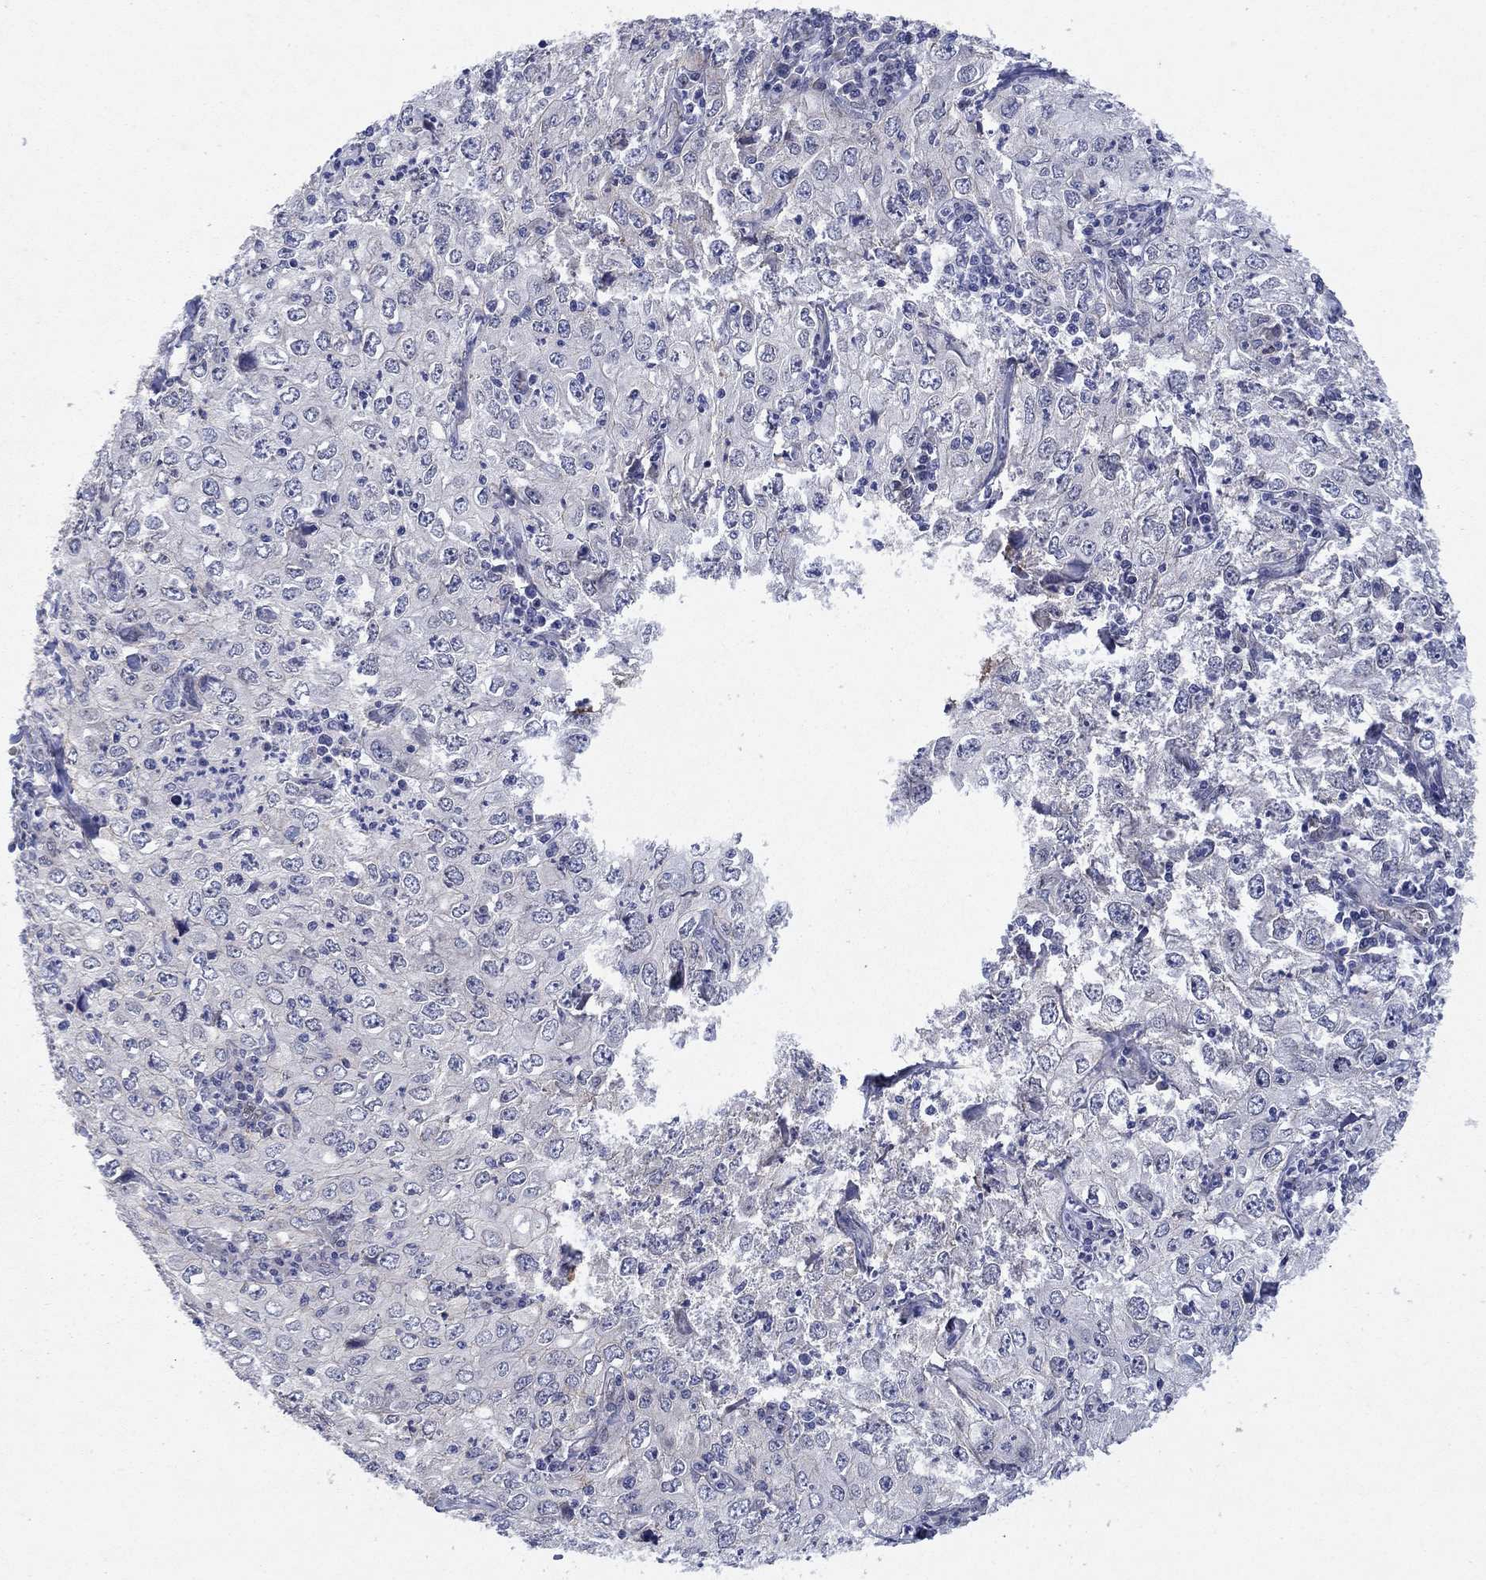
{"staining": {"intensity": "negative", "quantity": "none", "location": "none"}, "tissue": "cervical cancer", "cell_type": "Tumor cells", "image_type": "cancer", "snomed": [{"axis": "morphology", "description": "Squamous cell carcinoma, NOS"}, {"axis": "topography", "description": "Cervix"}], "caption": "A high-resolution histopathology image shows immunohistochemistry staining of cervical squamous cell carcinoma, which demonstrates no significant positivity in tumor cells.", "gene": "EMC9", "patient": {"sex": "female", "age": 24}}